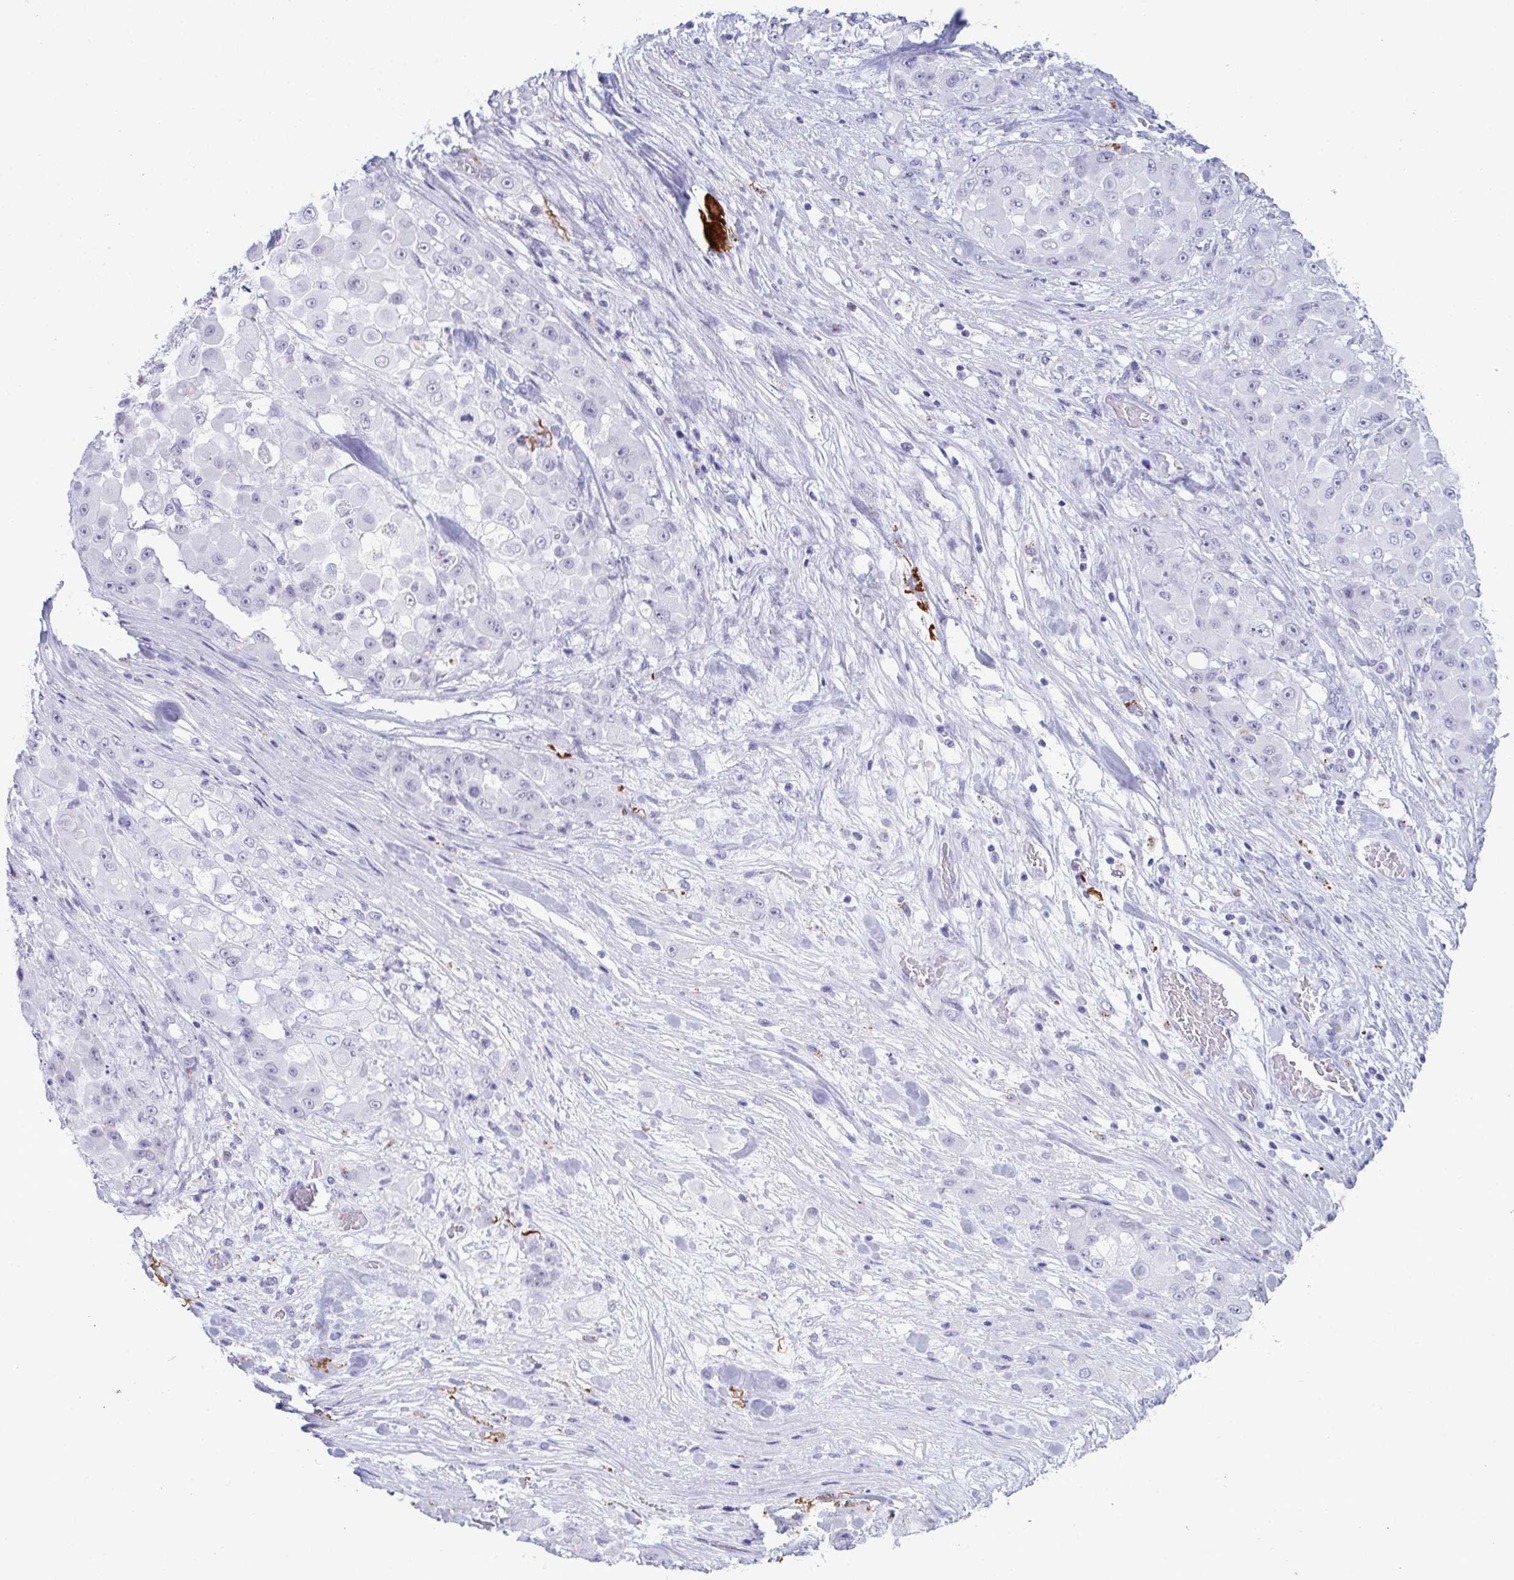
{"staining": {"intensity": "negative", "quantity": "none", "location": "none"}, "tissue": "stomach cancer", "cell_type": "Tumor cells", "image_type": "cancer", "snomed": [{"axis": "morphology", "description": "Adenocarcinoma, NOS"}, {"axis": "topography", "description": "Stomach"}], "caption": "The photomicrograph reveals no significant staining in tumor cells of stomach cancer.", "gene": "ELN", "patient": {"sex": "female", "age": 76}}